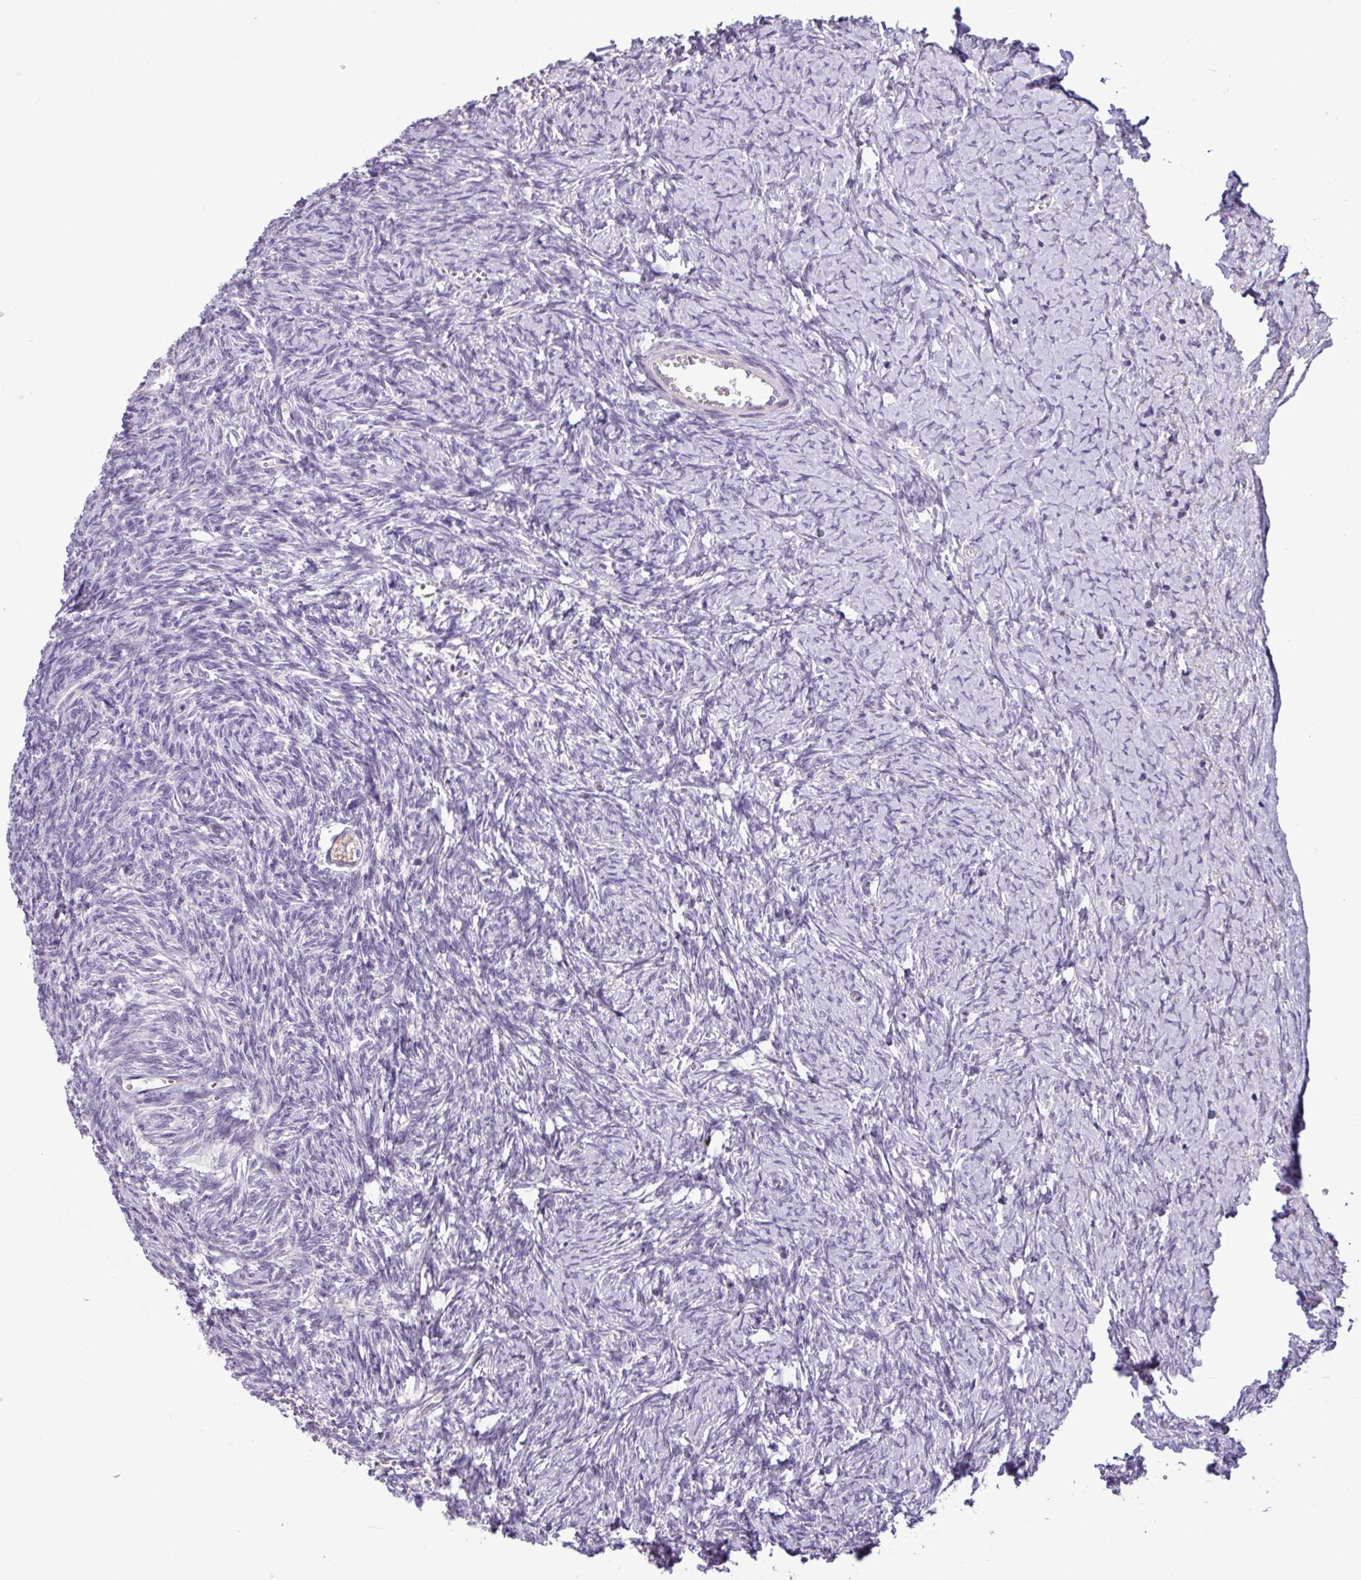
{"staining": {"intensity": "negative", "quantity": "none", "location": "none"}, "tissue": "ovary", "cell_type": "Follicle cells", "image_type": "normal", "snomed": [{"axis": "morphology", "description": "Normal tissue, NOS"}, {"axis": "topography", "description": "Ovary"}], "caption": "This histopathology image is of benign ovary stained with IHC to label a protein in brown with the nuclei are counter-stained blue. There is no positivity in follicle cells.", "gene": "PNLDC1", "patient": {"sex": "female", "age": 39}}